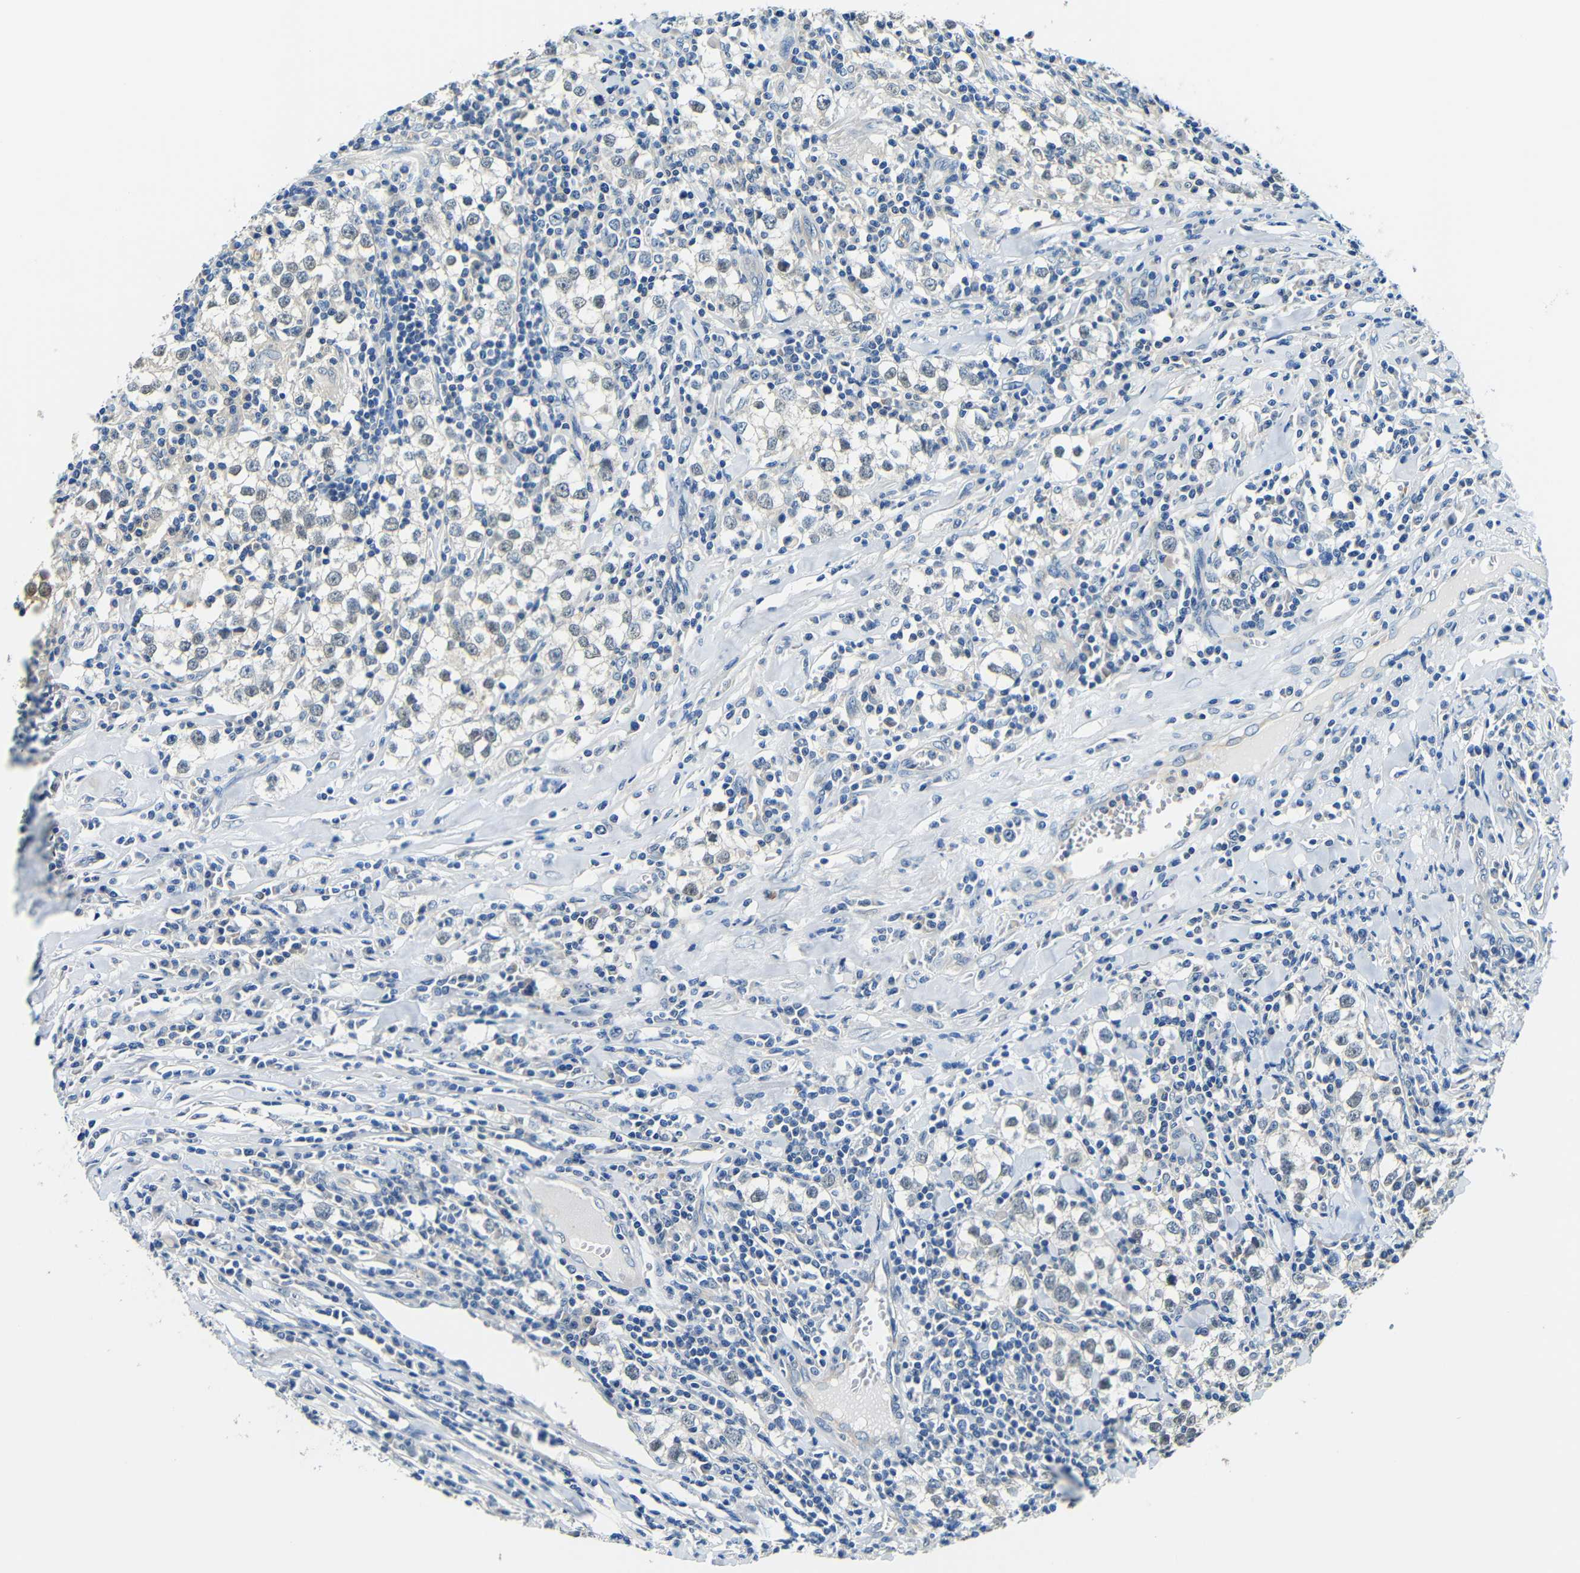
{"staining": {"intensity": "weak", "quantity": "<25%", "location": "nuclear"}, "tissue": "testis cancer", "cell_type": "Tumor cells", "image_type": "cancer", "snomed": [{"axis": "morphology", "description": "Seminoma, NOS"}, {"axis": "morphology", "description": "Carcinoma, Embryonal, NOS"}, {"axis": "topography", "description": "Testis"}], "caption": "Tumor cells show no significant expression in testis cancer.", "gene": "ADAP1", "patient": {"sex": "male", "age": 36}}